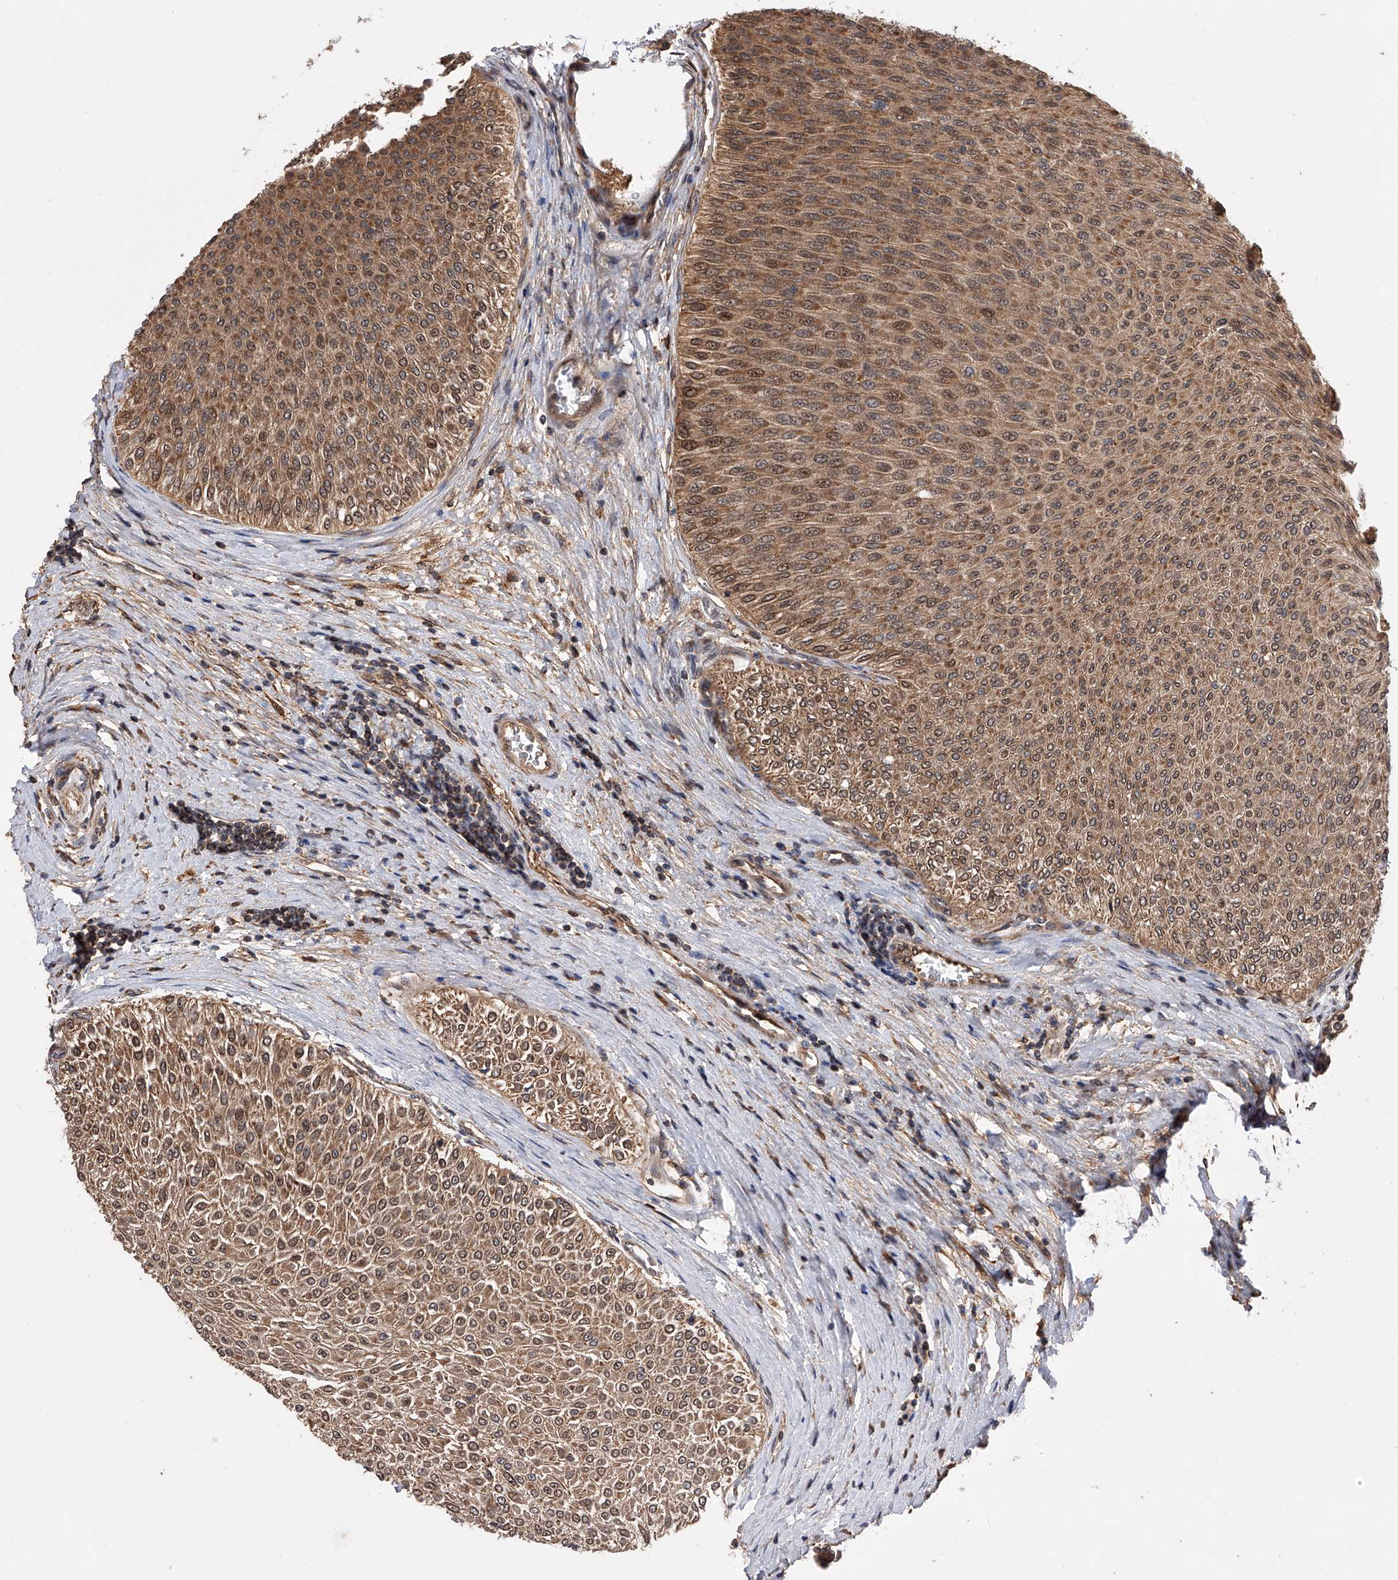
{"staining": {"intensity": "moderate", "quantity": ">75%", "location": "cytoplasmic/membranous,nuclear"}, "tissue": "urothelial cancer", "cell_type": "Tumor cells", "image_type": "cancer", "snomed": [{"axis": "morphology", "description": "Urothelial carcinoma, Low grade"}, {"axis": "topography", "description": "Urinary bladder"}], "caption": "Tumor cells exhibit medium levels of moderate cytoplasmic/membranous and nuclear positivity in approximately >75% of cells in human urothelial carcinoma (low-grade).", "gene": "GMDS", "patient": {"sex": "male", "age": 78}}